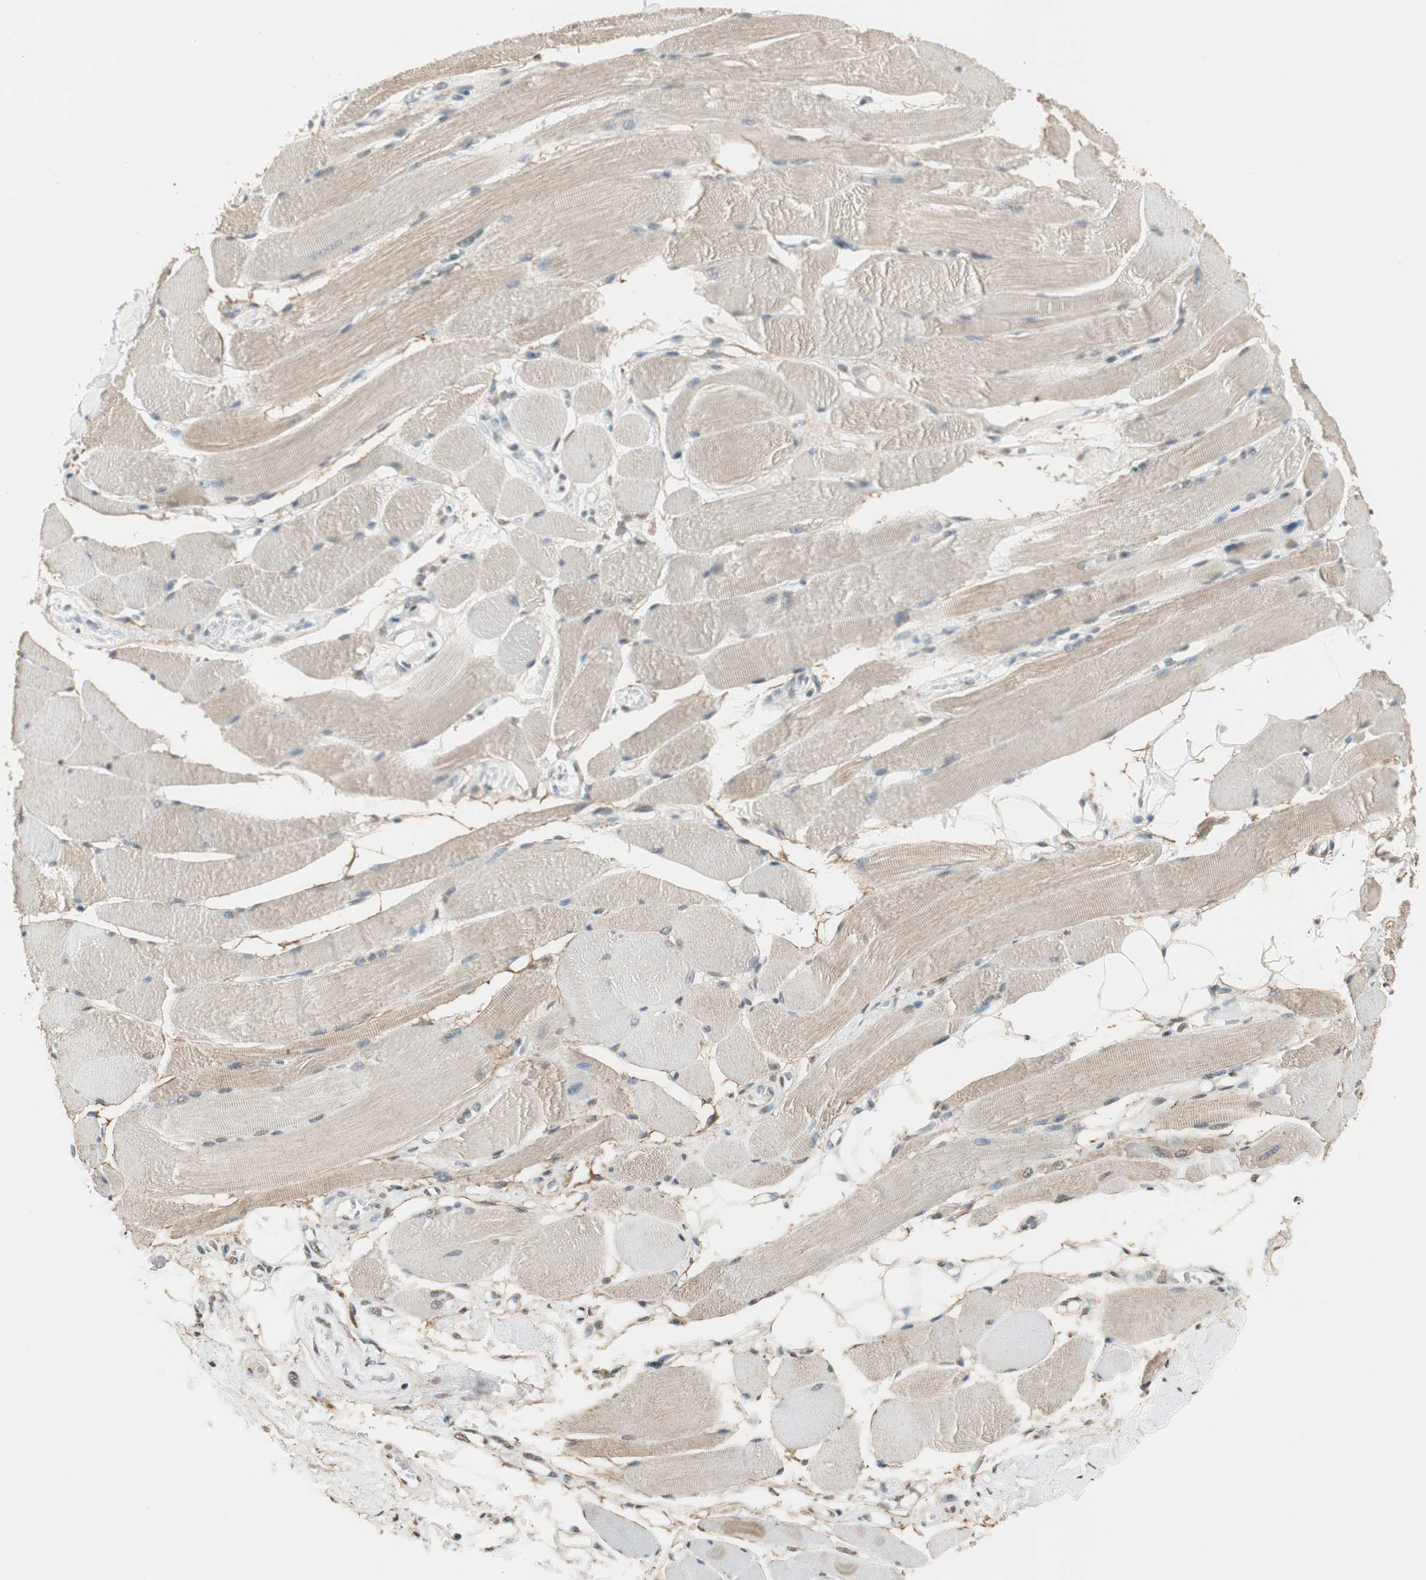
{"staining": {"intensity": "weak", "quantity": "25%-75%", "location": "cytoplasmic/membranous"}, "tissue": "skeletal muscle", "cell_type": "Myocytes", "image_type": "normal", "snomed": [{"axis": "morphology", "description": "Normal tissue, NOS"}, {"axis": "topography", "description": "Skeletal muscle"}, {"axis": "topography", "description": "Peripheral nerve tissue"}], "caption": "Protein staining displays weak cytoplasmic/membranous positivity in about 25%-75% of myocytes in benign skeletal muscle.", "gene": "PRELID1", "patient": {"sex": "female", "age": 84}}